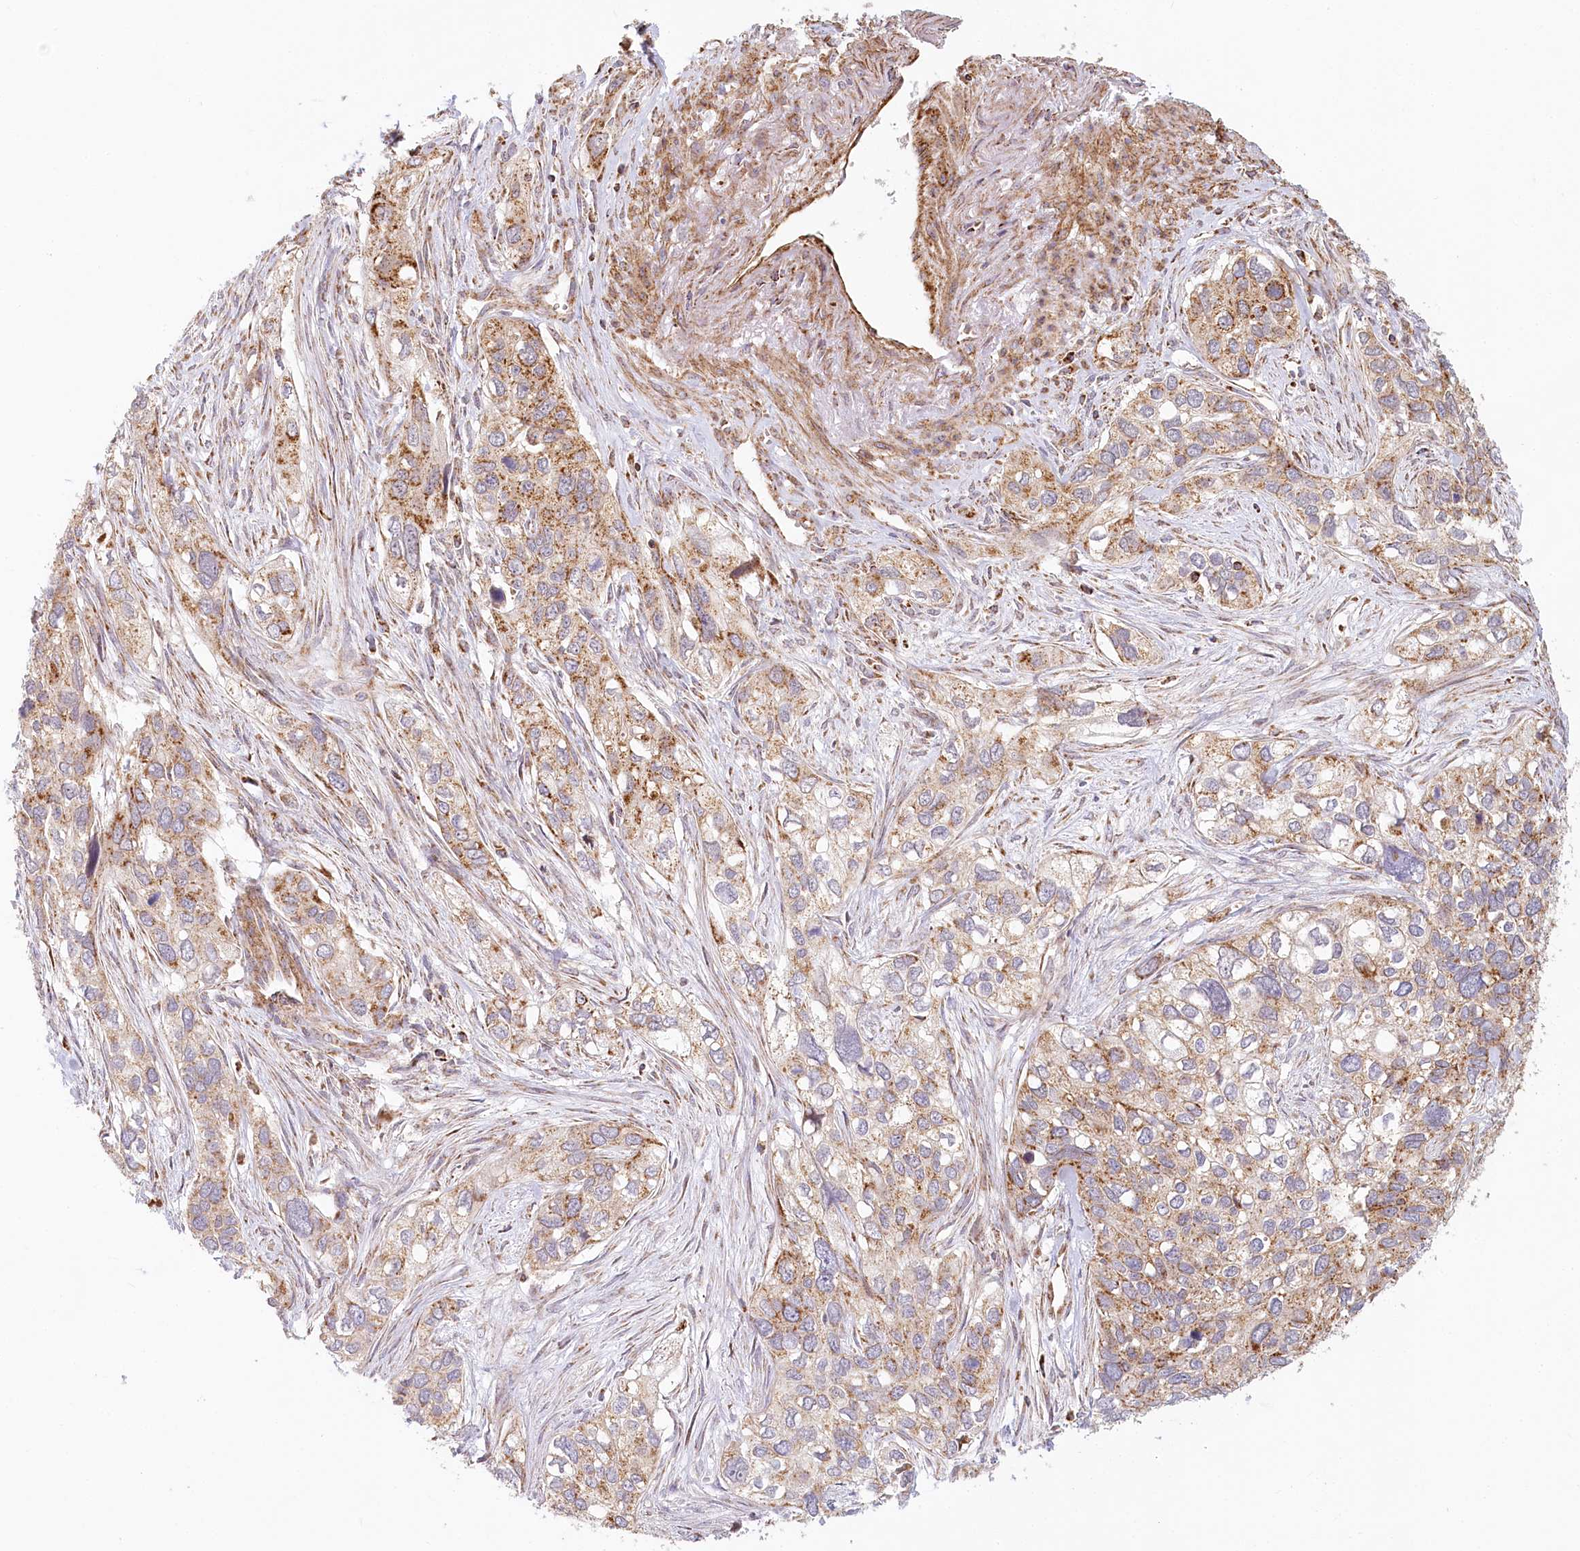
{"staining": {"intensity": "moderate", "quantity": ">75%", "location": "cytoplasmic/membranous"}, "tissue": "cervical cancer", "cell_type": "Tumor cells", "image_type": "cancer", "snomed": [{"axis": "morphology", "description": "Squamous cell carcinoma, NOS"}, {"axis": "topography", "description": "Cervix"}], "caption": "Cervical squamous cell carcinoma tissue shows moderate cytoplasmic/membranous expression in about >75% of tumor cells", "gene": "UMPS", "patient": {"sex": "female", "age": 55}}